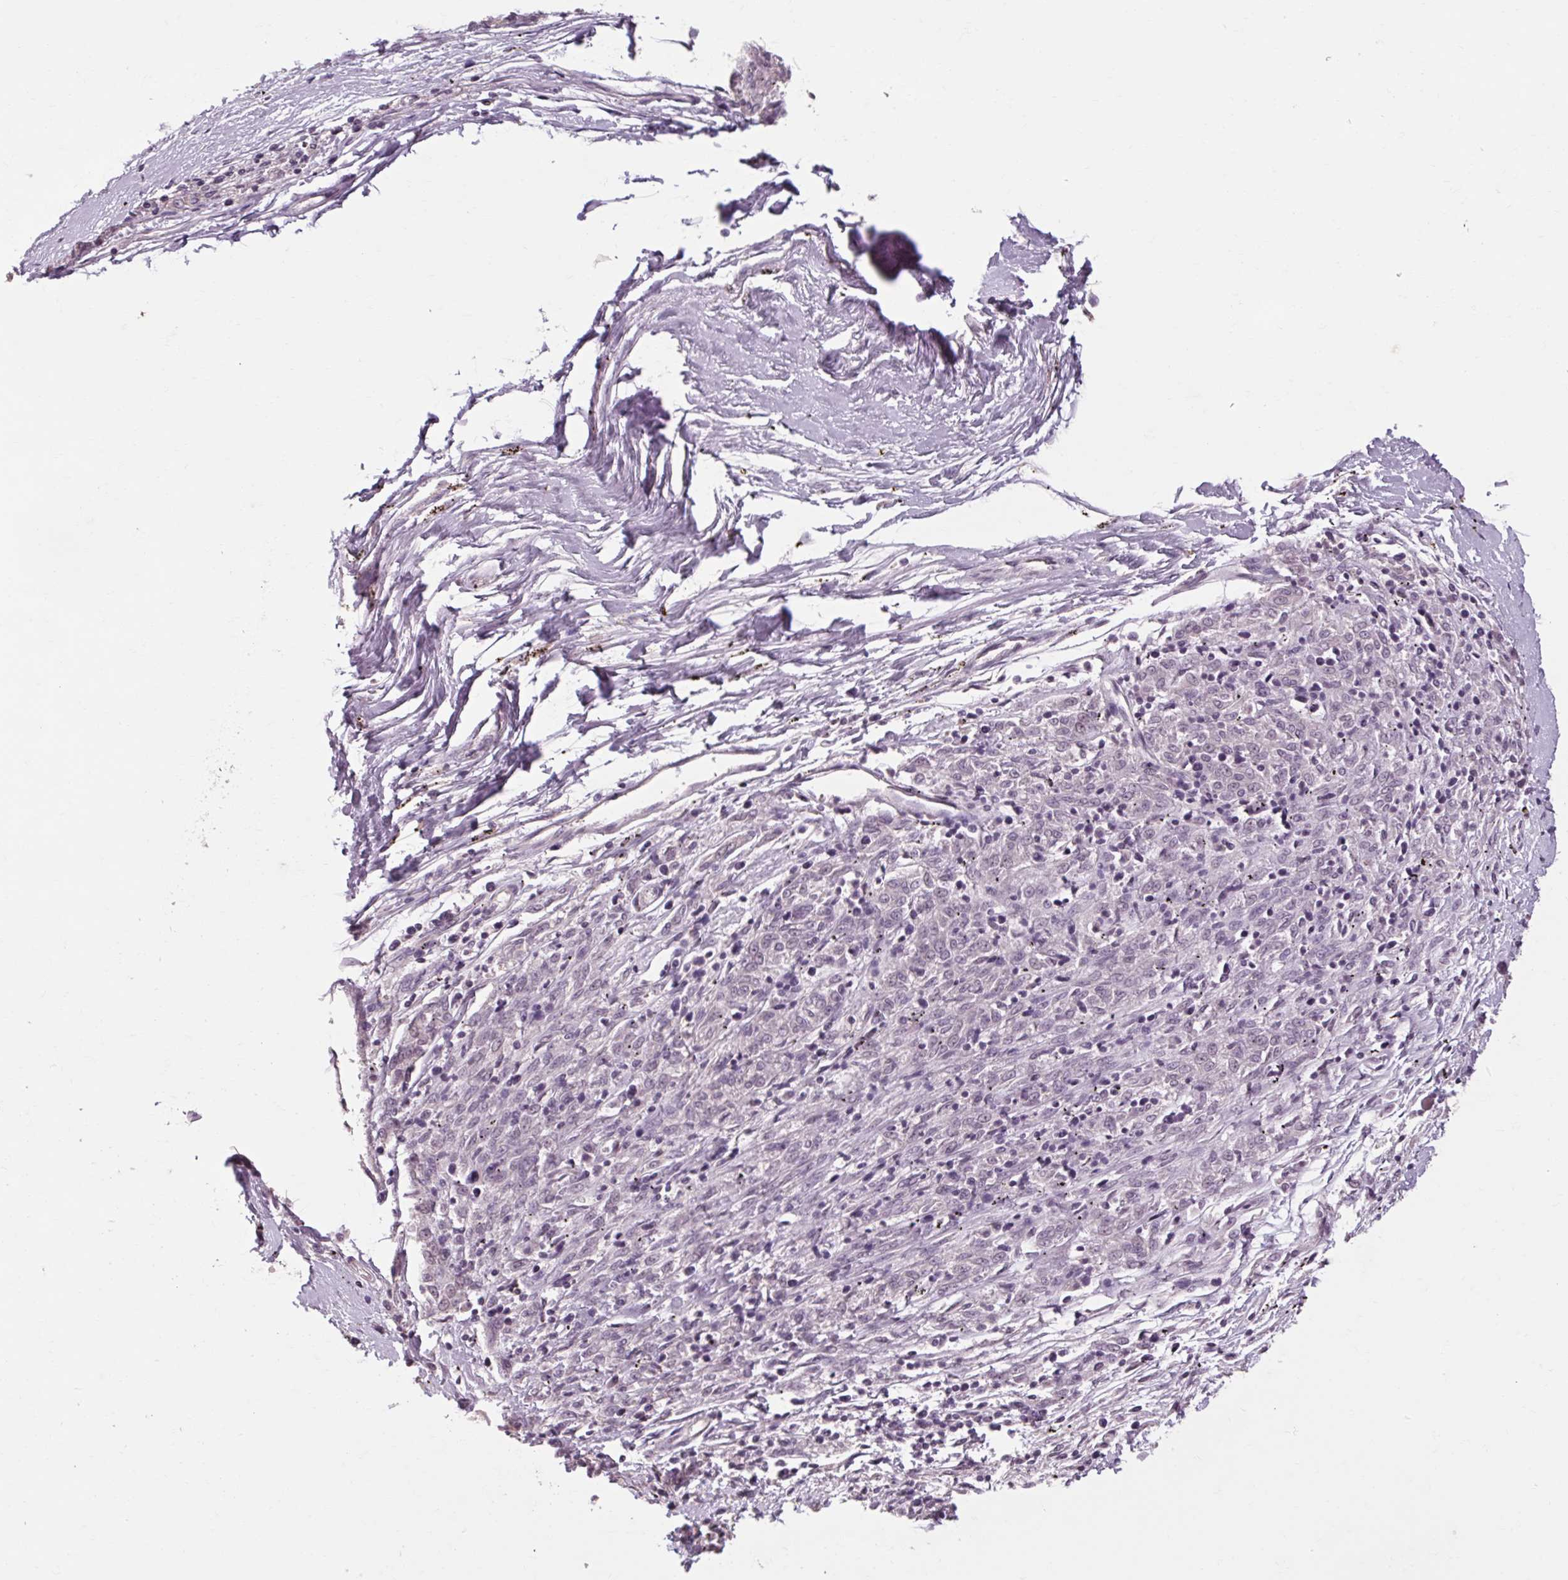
{"staining": {"intensity": "negative", "quantity": "none", "location": "none"}, "tissue": "melanoma", "cell_type": "Tumor cells", "image_type": "cancer", "snomed": [{"axis": "morphology", "description": "Malignant melanoma, NOS"}, {"axis": "topography", "description": "Skin"}], "caption": "An immunohistochemistry photomicrograph of malignant melanoma is shown. There is no staining in tumor cells of malignant melanoma.", "gene": "POMC", "patient": {"sex": "female", "age": 72}}